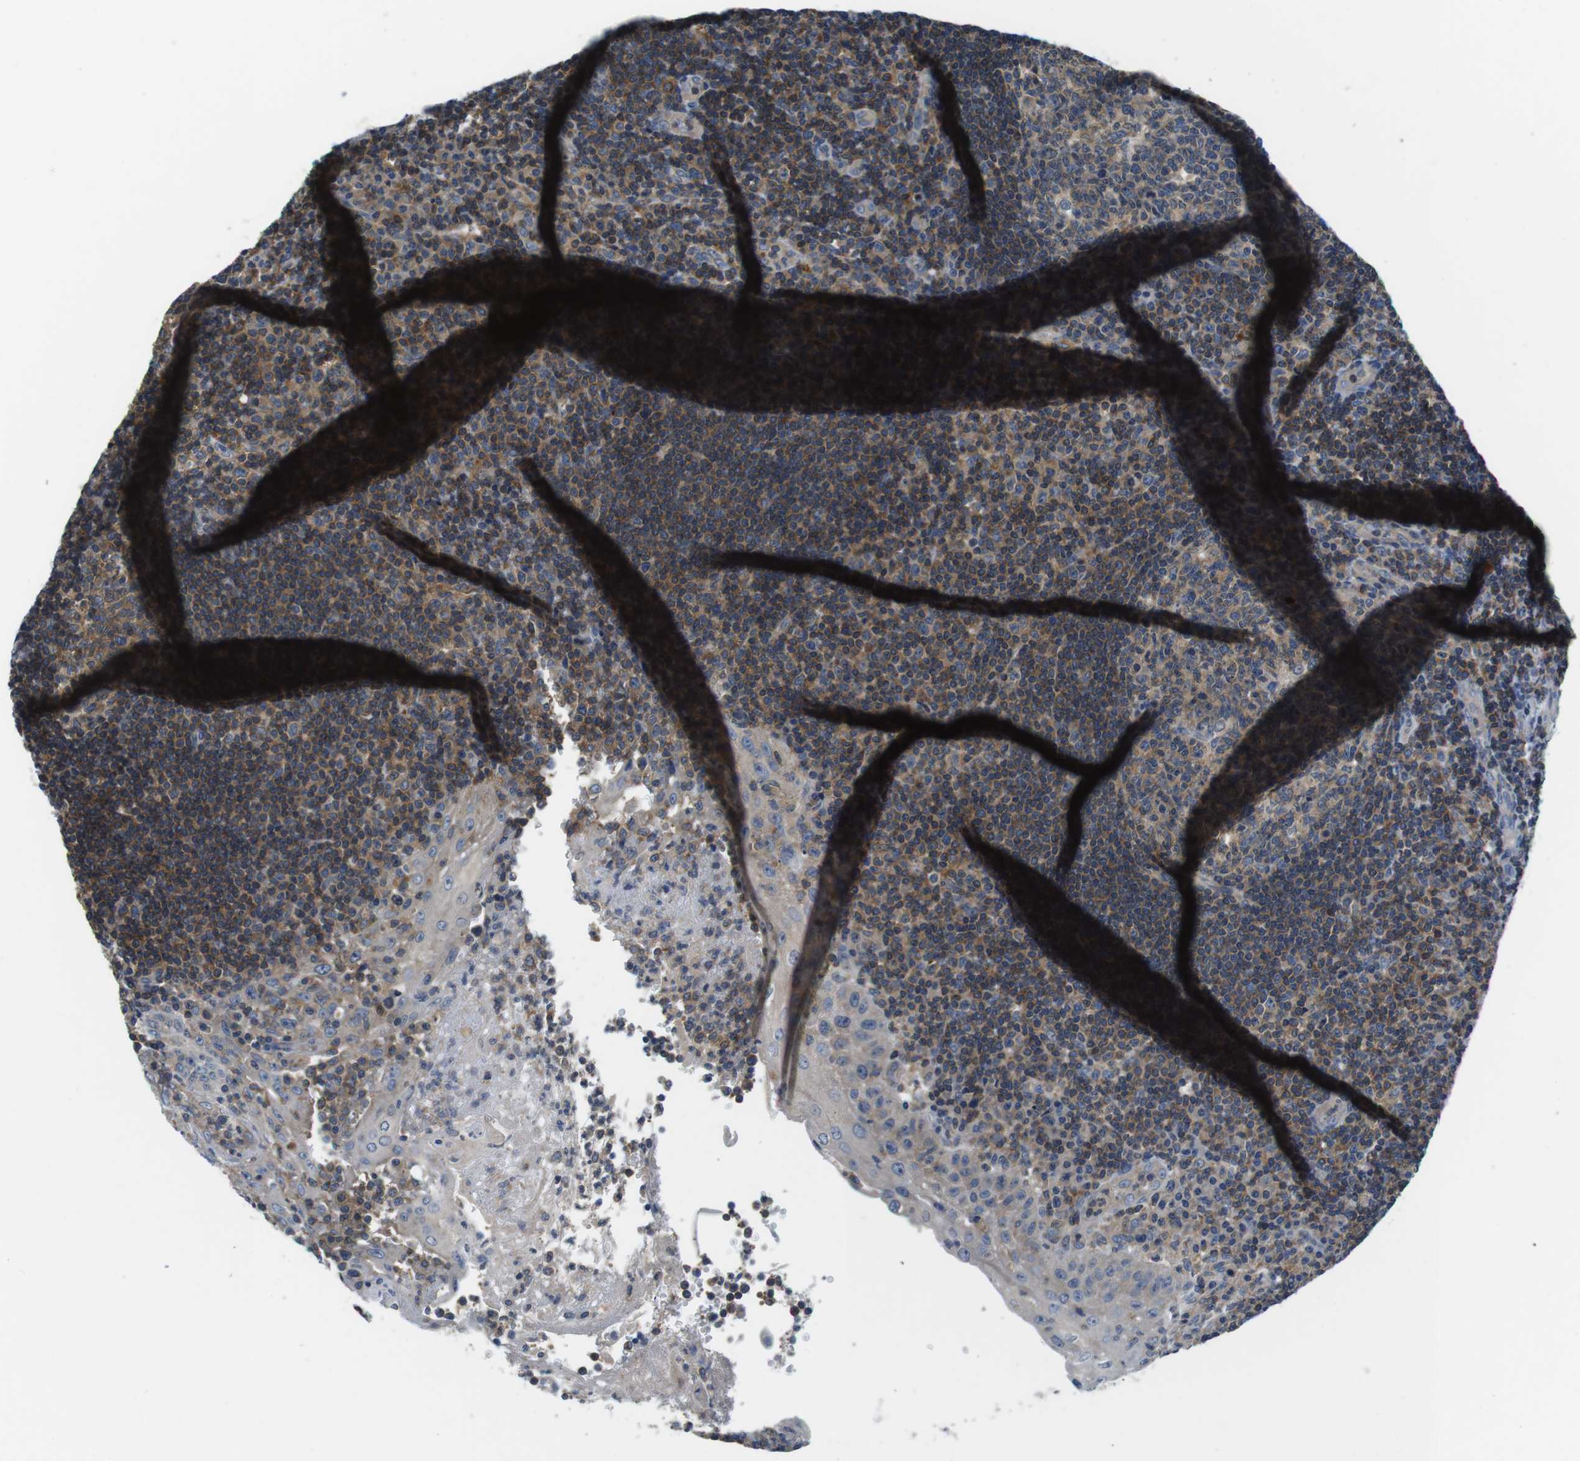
{"staining": {"intensity": "moderate", "quantity": ">75%", "location": "cytoplasmic/membranous"}, "tissue": "tonsil", "cell_type": "Germinal center cells", "image_type": "normal", "snomed": [{"axis": "morphology", "description": "Normal tissue, NOS"}, {"axis": "topography", "description": "Tonsil"}], "caption": "Protein expression analysis of normal tonsil shows moderate cytoplasmic/membranous staining in approximately >75% of germinal center cells. (DAB (3,3'-diaminobenzidine) IHC with brightfield microscopy, high magnification).", "gene": "PIK3CD", "patient": {"sex": "female", "age": 40}}